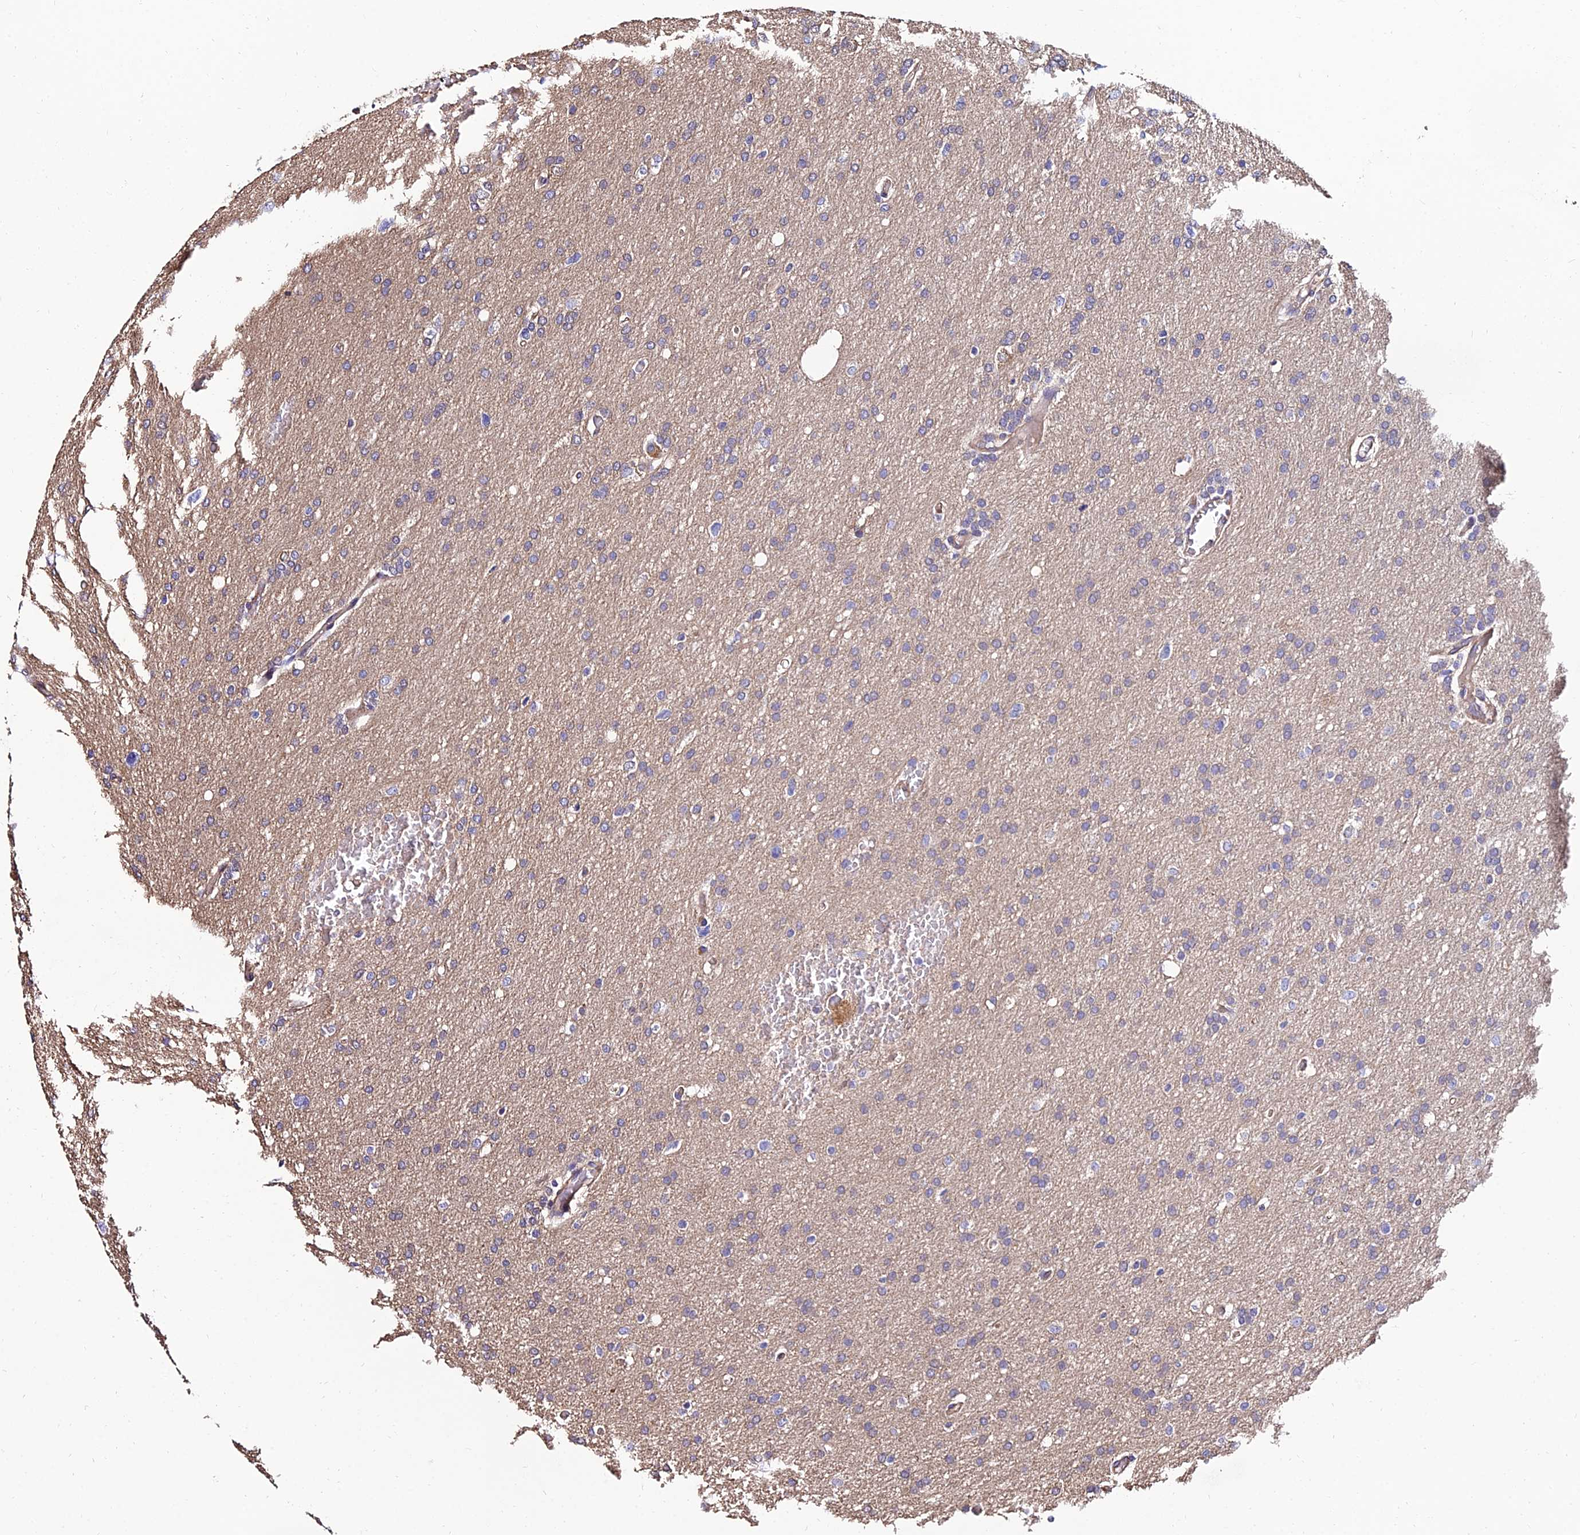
{"staining": {"intensity": "negative", "quantity": "none", "location": "none"}, "tissue": "glioma", "cell_type": "Tumor cells", "image_type": "cancer", "snomed": [{"axis": "morphology", "description": "Glioma, malignant, High grade"}, {"axis": "topography", "description": "Cerebral cortex"}], "caption": "High power microscopy image of an IHC photomicrograph of malignant glioma (high-grade), revealing no significant expression in tumor cells. (Stains: DAB immunohistochemistry (IHC) with hematoxylin counter stain, Microscopy: brightfield microscopy at high magnification).", "gene": "CALM2", "patient": {"sex": "female", "age": 36}}